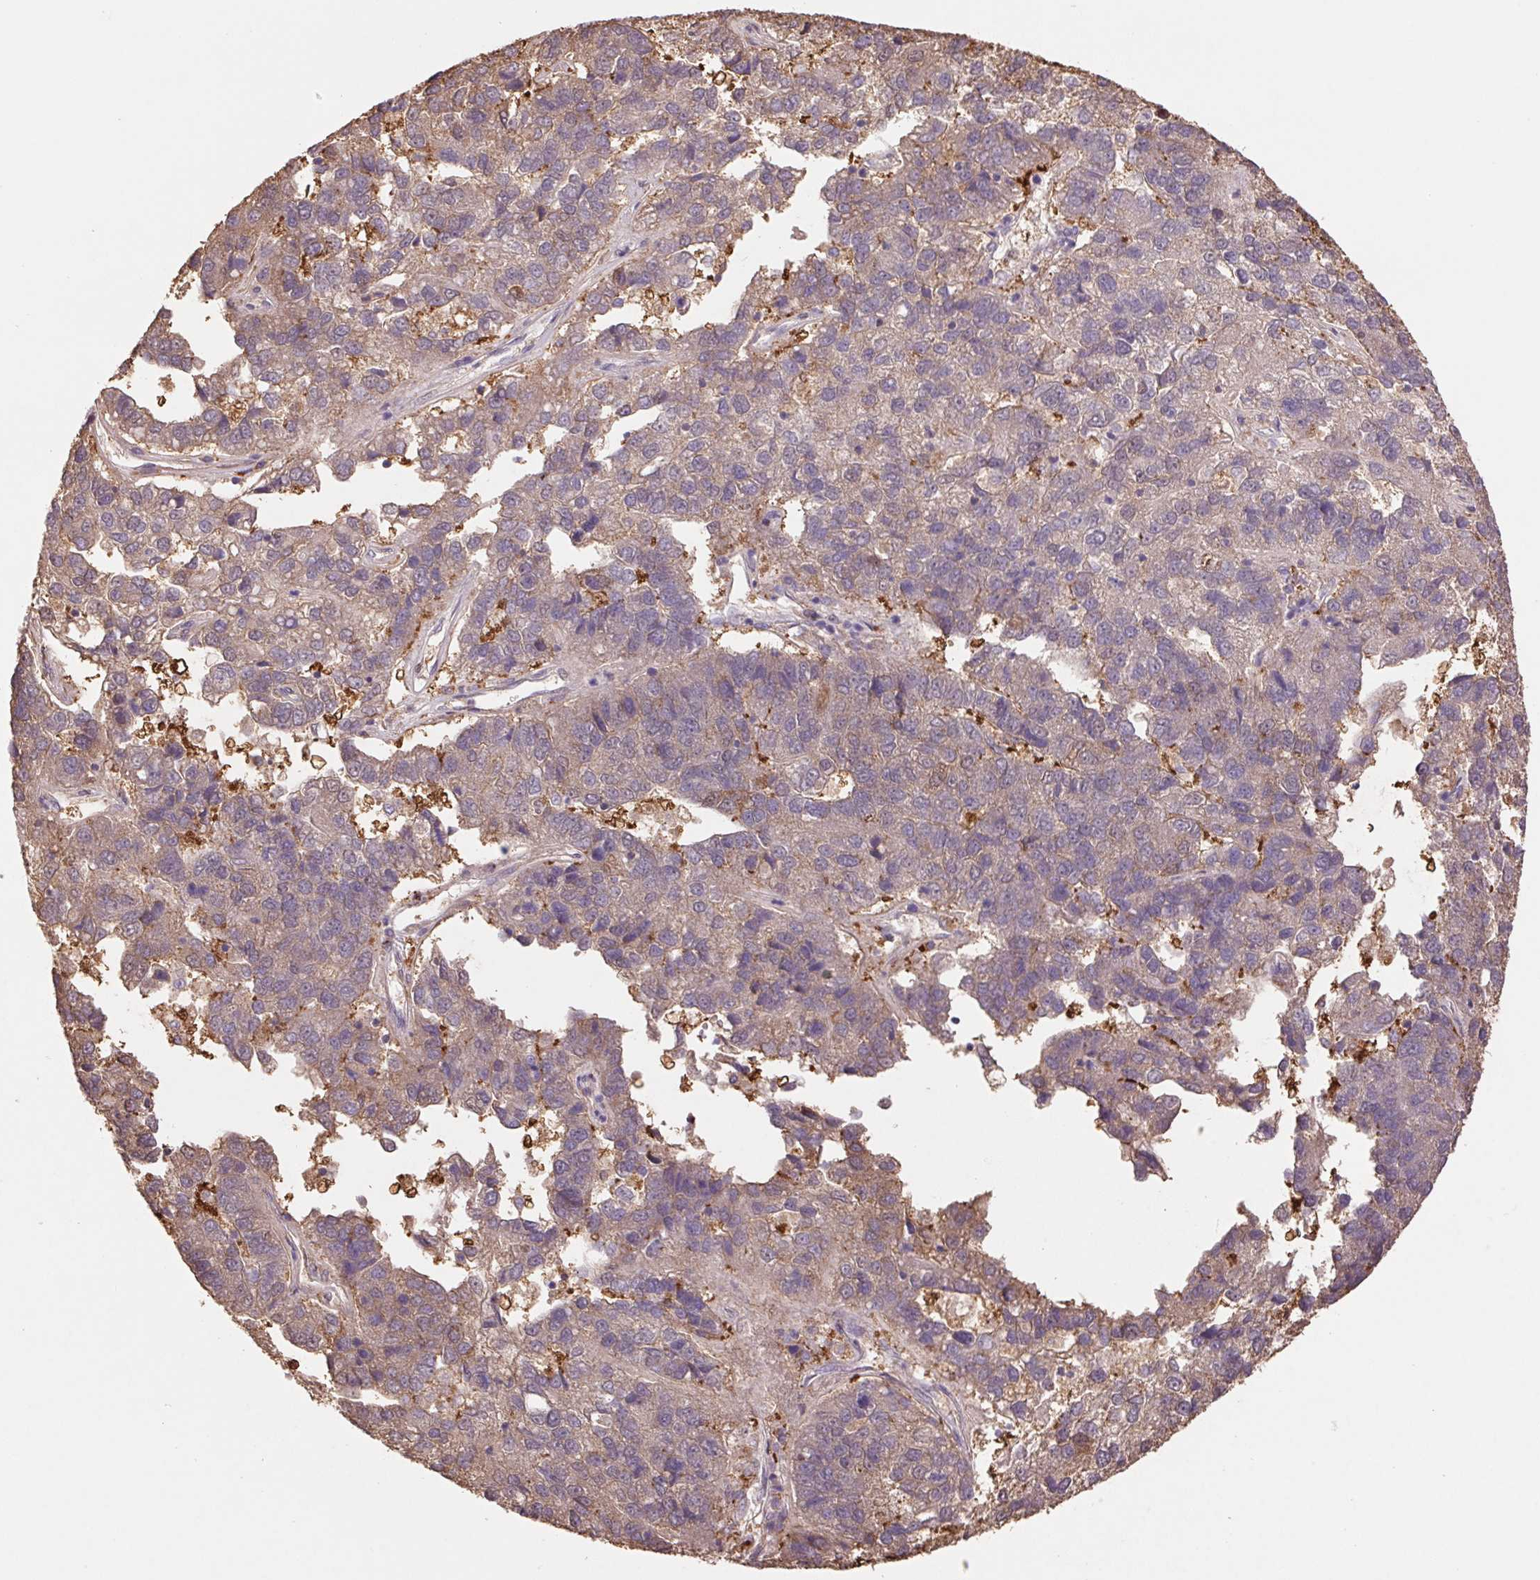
{"staining": {"intensity": "moderate", "quantity": "25%-75%", "location": "cytoplasmic/membranous,nuclear"}, "tissue": "pancreatic cancer", "cell_type": "Tumor cells", "image_type": "cancer", "snomed": [{"axis": "morphology", "description": "Adenocarcinoma, NOS"}, {"axis": "topography", "description": "Pancreas"}], "caption": "Brown immunohistochemical staining in human pancreatic adenocarcinoma displays moderate cytoplasmic/membranous and nuclear expression in about 25%-75% of tumor cells. (brown staining indicates protein expression, while blue staining denotes nuclei).", "gene": "CUTA", "patient": {"sex": "female", "age": 61}}